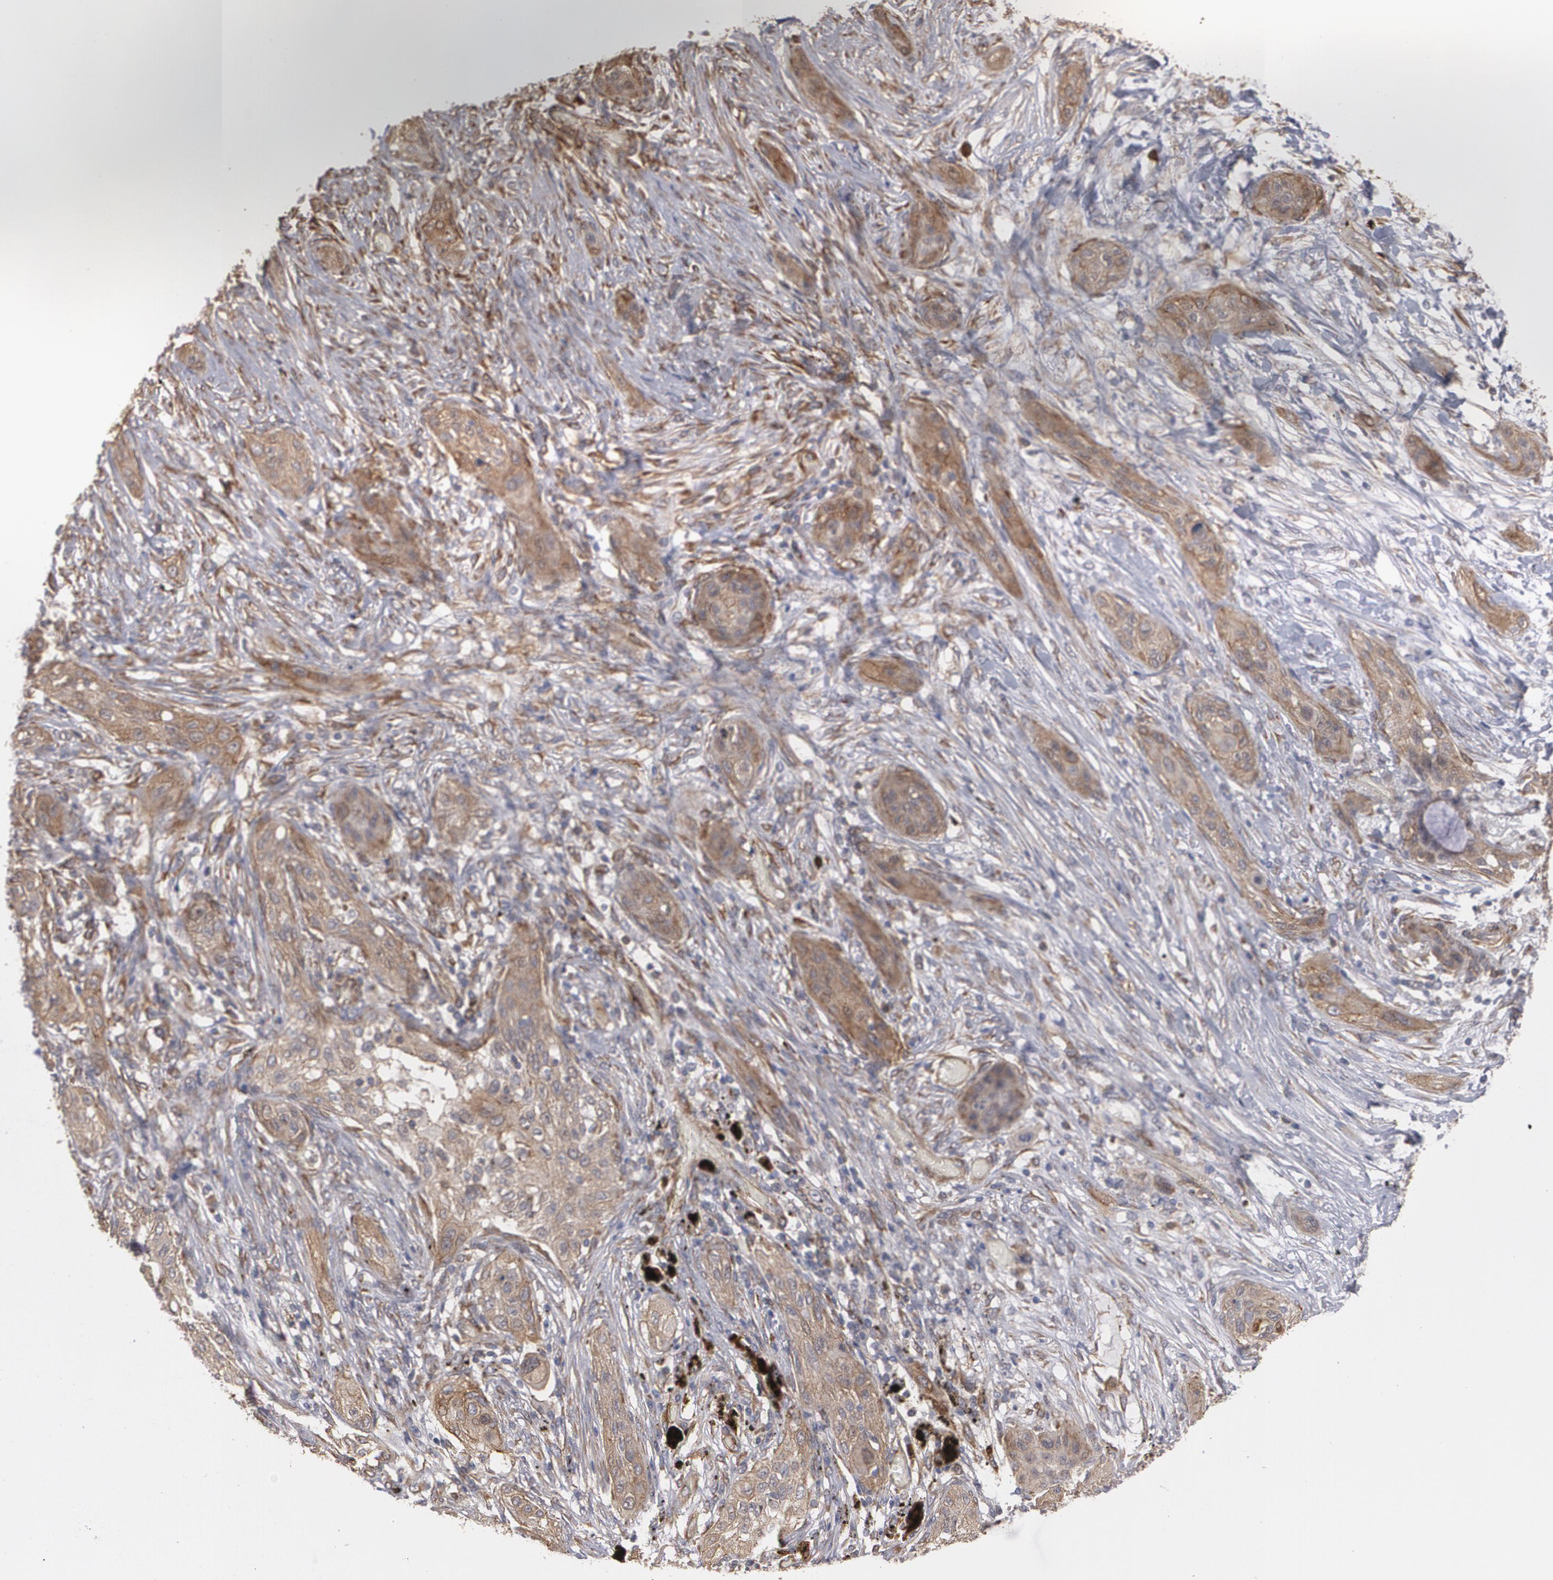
{"staining": {"intensity": "moderate", "quantity": ">75%", "location": "cytoplasmic/membranous"}, "tissue": "lung cancer", "cell_type": "Tumor cells", "image_type": "cancer", "snomed": [{"axis": "morphology", "description": "Squamous cell carcinoma, NOS"}, {"axis": "topography", "description": "Lung"}], "caption": "Moderate cytoplasmic/membranous expression for a protein is identified in about >75% of tumor cells of squamous cell carcinoma (lung) using immunohistochemistry.", "gene": "TJP1", "patient": {"sex": "female", "age": 47}}